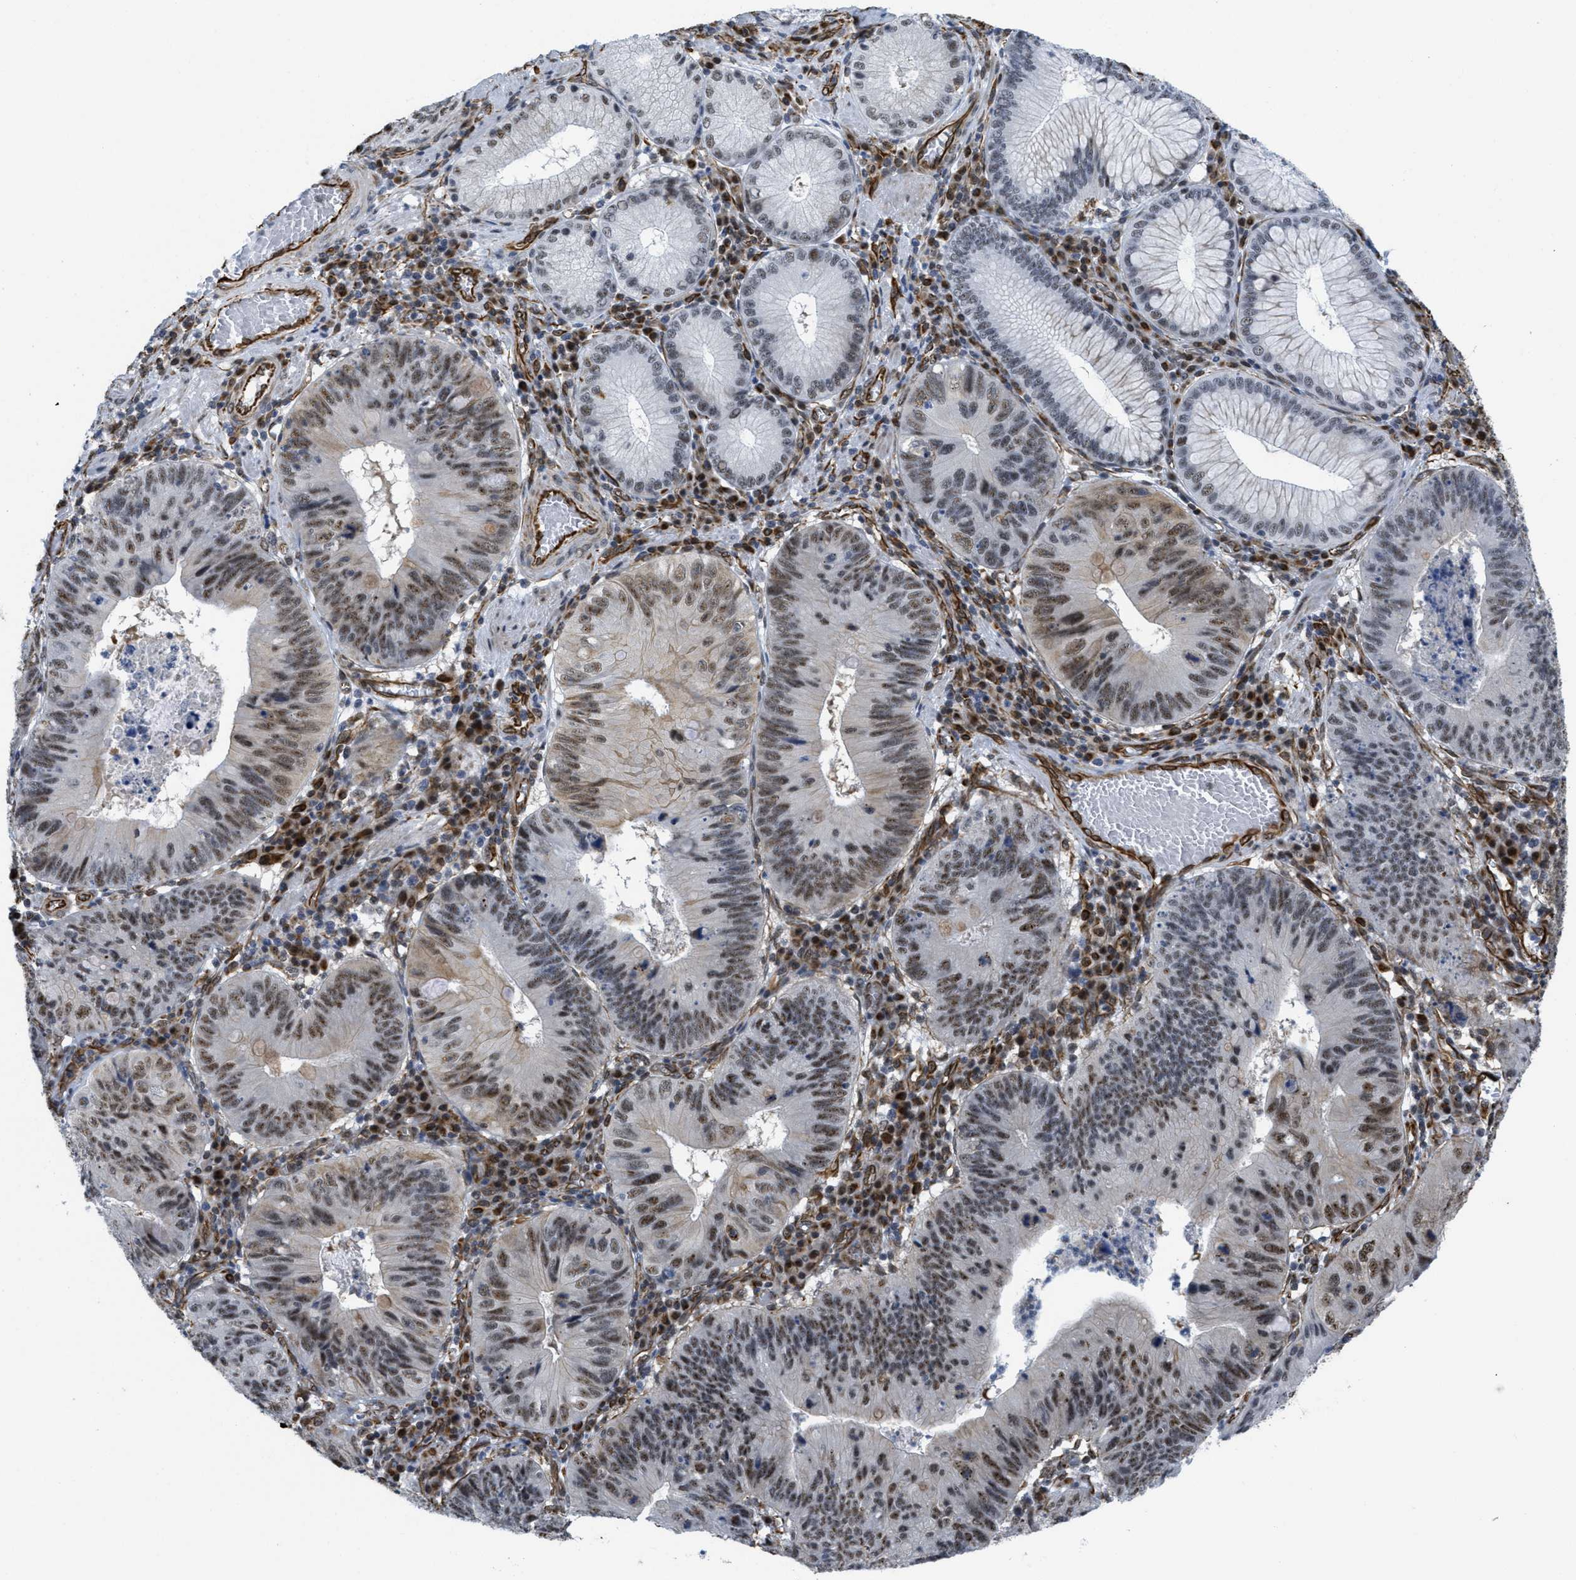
{"staining": {"intensity": "moderate", "quantity": "25%-75%", "location": "nuclear"}, "tissue": "stomach cancer", "cell_type": "Tumor cells", "image_type": "cancer", "snomed": [{"axis": "morphology", "description": "Adenocarcinoma, NOS"}, {"axis": "topography", "description": "Stomach"}], "caption": "Moderate nuclear staining for a protein is present in approximately 25%-75% of tumor cells of stomach cancer using immunohistochemistry.", "gene": "LRRC8B", "patient": {"sex": "male", "age": 59}}